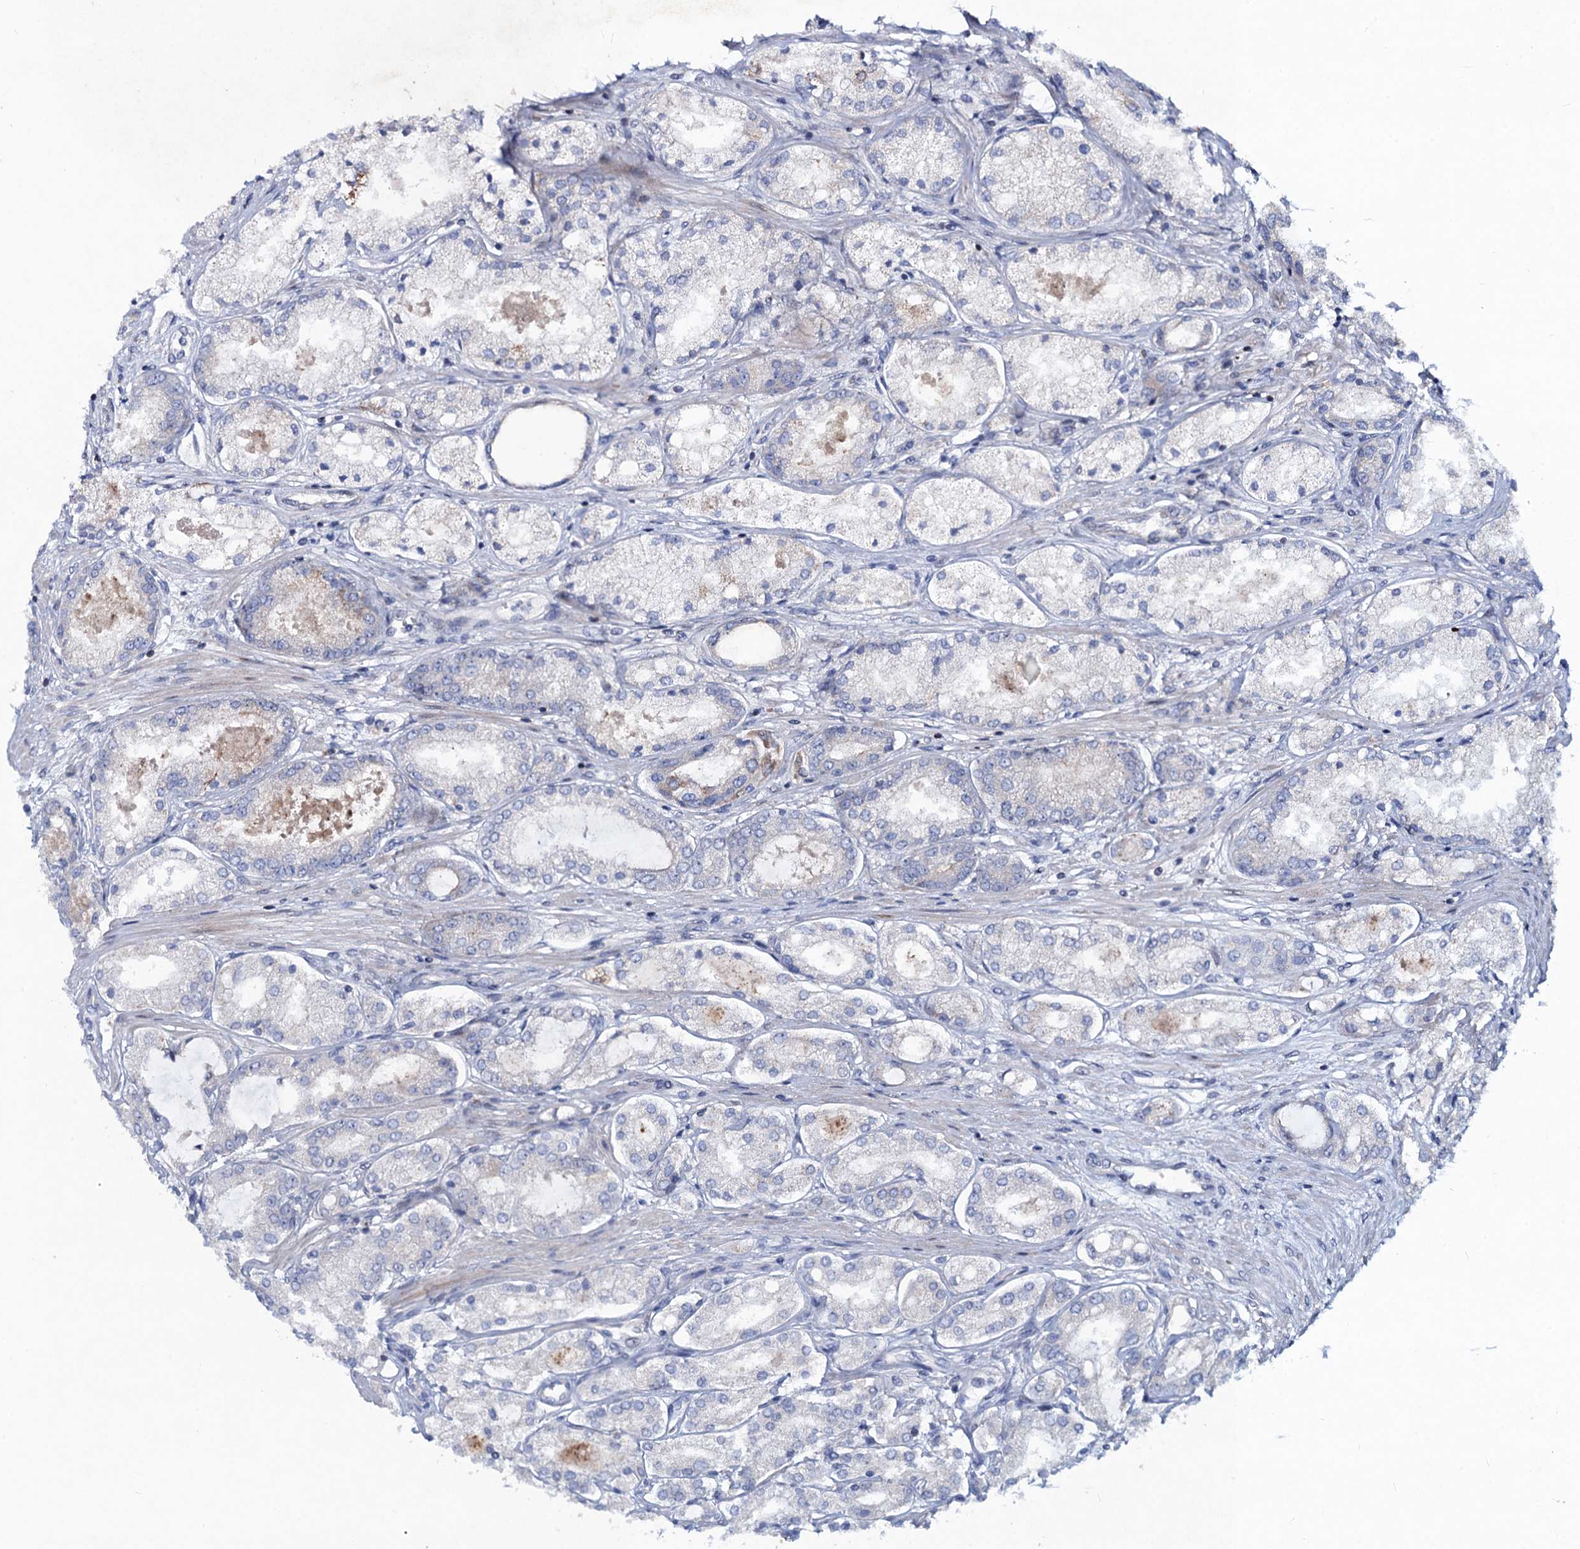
{"staining": {"intensity": "negative", "quantity": "none", "location": "none"}, "tissue": "prostate cancer", "cell_type": "Tumor cells", "image_type": "cancer", "snomed": [{"axis": "morphology", "description": "Adenocarcinoma, Low grade"}, {"axis": "topography", "description": "Prostate"}], "caption": "There is no significant positivity in tumor cells of prostate low-grade adenocarcinoma.", "gene": "QPCTL", "patient": {"sex": "male", "age": 68}}